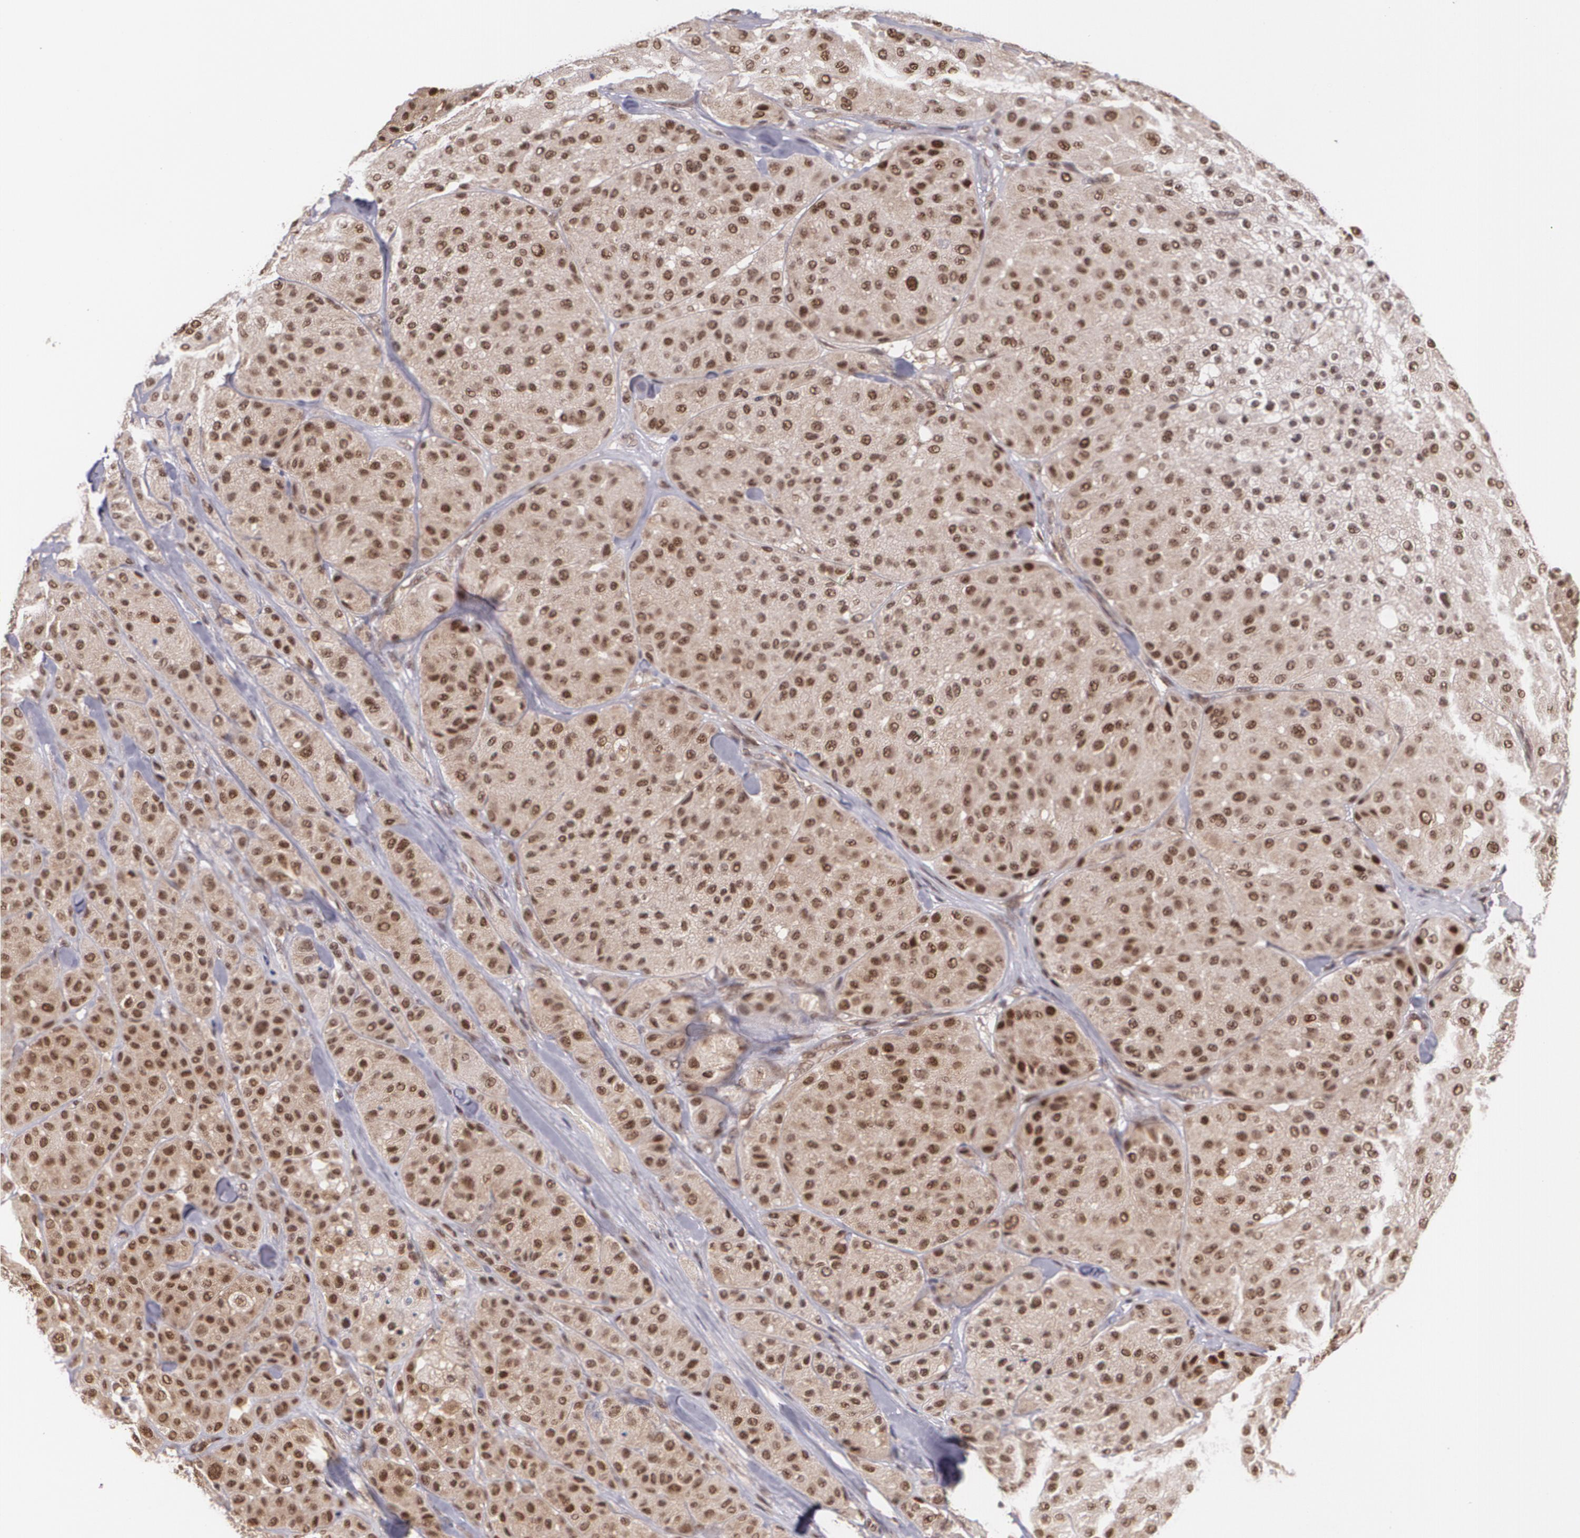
{"staining": {"intensity": "moderate", "quantity": ">75%", "location": "cytoplasmic/membranous,nuclear"}, "tissue": "melanoma", "cell_type": "Tumor cells", "image_type": "cancer", "snomed": [{"axis": "morphology", "description": "Normal tissue, NOS"}, {"axis": "morphology", "description": "Malignant melanoma, Metastatic site"}, {"axis": "topography", "description": "Skin"}], "caption": "Immunohistochemistry (IHC) image of neoplastic tissue: melanoma stained using immunohistochemistry reveals medium levels of moderate protein expression localized specifically in the cytoplasmic/membranous and nuclear of tumor cells, appearing as a cytoplasmic/membranous and nuclear brown color.", "gene": "CUL2", "patient": {"sex": "male", "age": 41}}